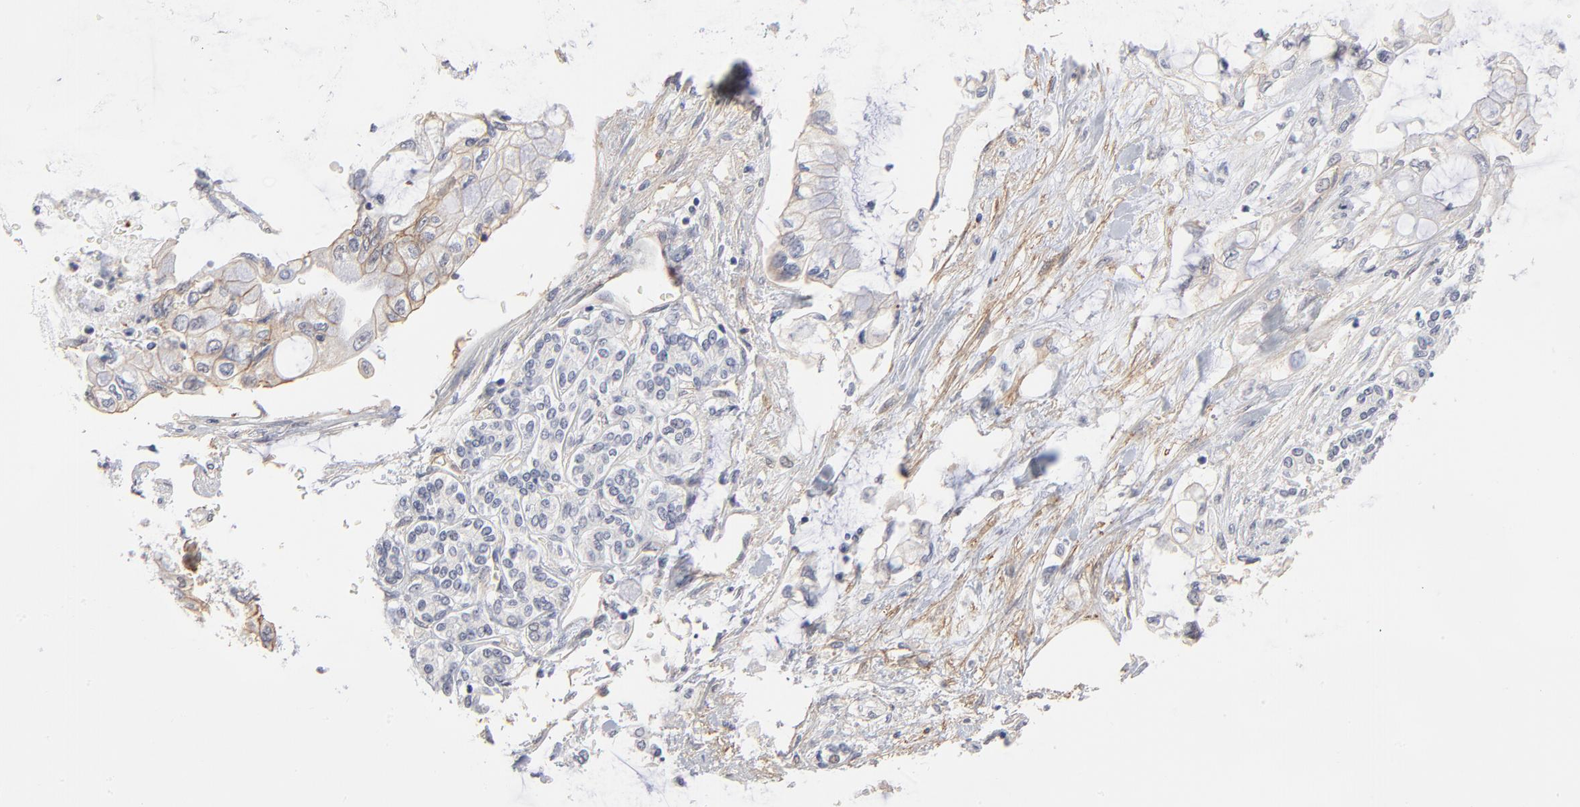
{"staining": {"intensity": "weak", "quantity": "<25%", "location": "cytoplasmic/membranous"}, "tissue": "pancreatic cancer", "cell_type": "Tumor cells", "image_type": "cancer", "snomed": [{"axis": "morphology", "description": "Adenocarcinoma, NOS"}, {"axis": "topography", "description": "Pancreas"}], "caption": "Immunohistochemistry histopathology image of neoplastic tissue: pancreatic cancer stained with DAB demonstrates no significant protein expression in tumor cells.", "gene": "SLC16A1", "patient": {"sex": "female", "age": 70}}